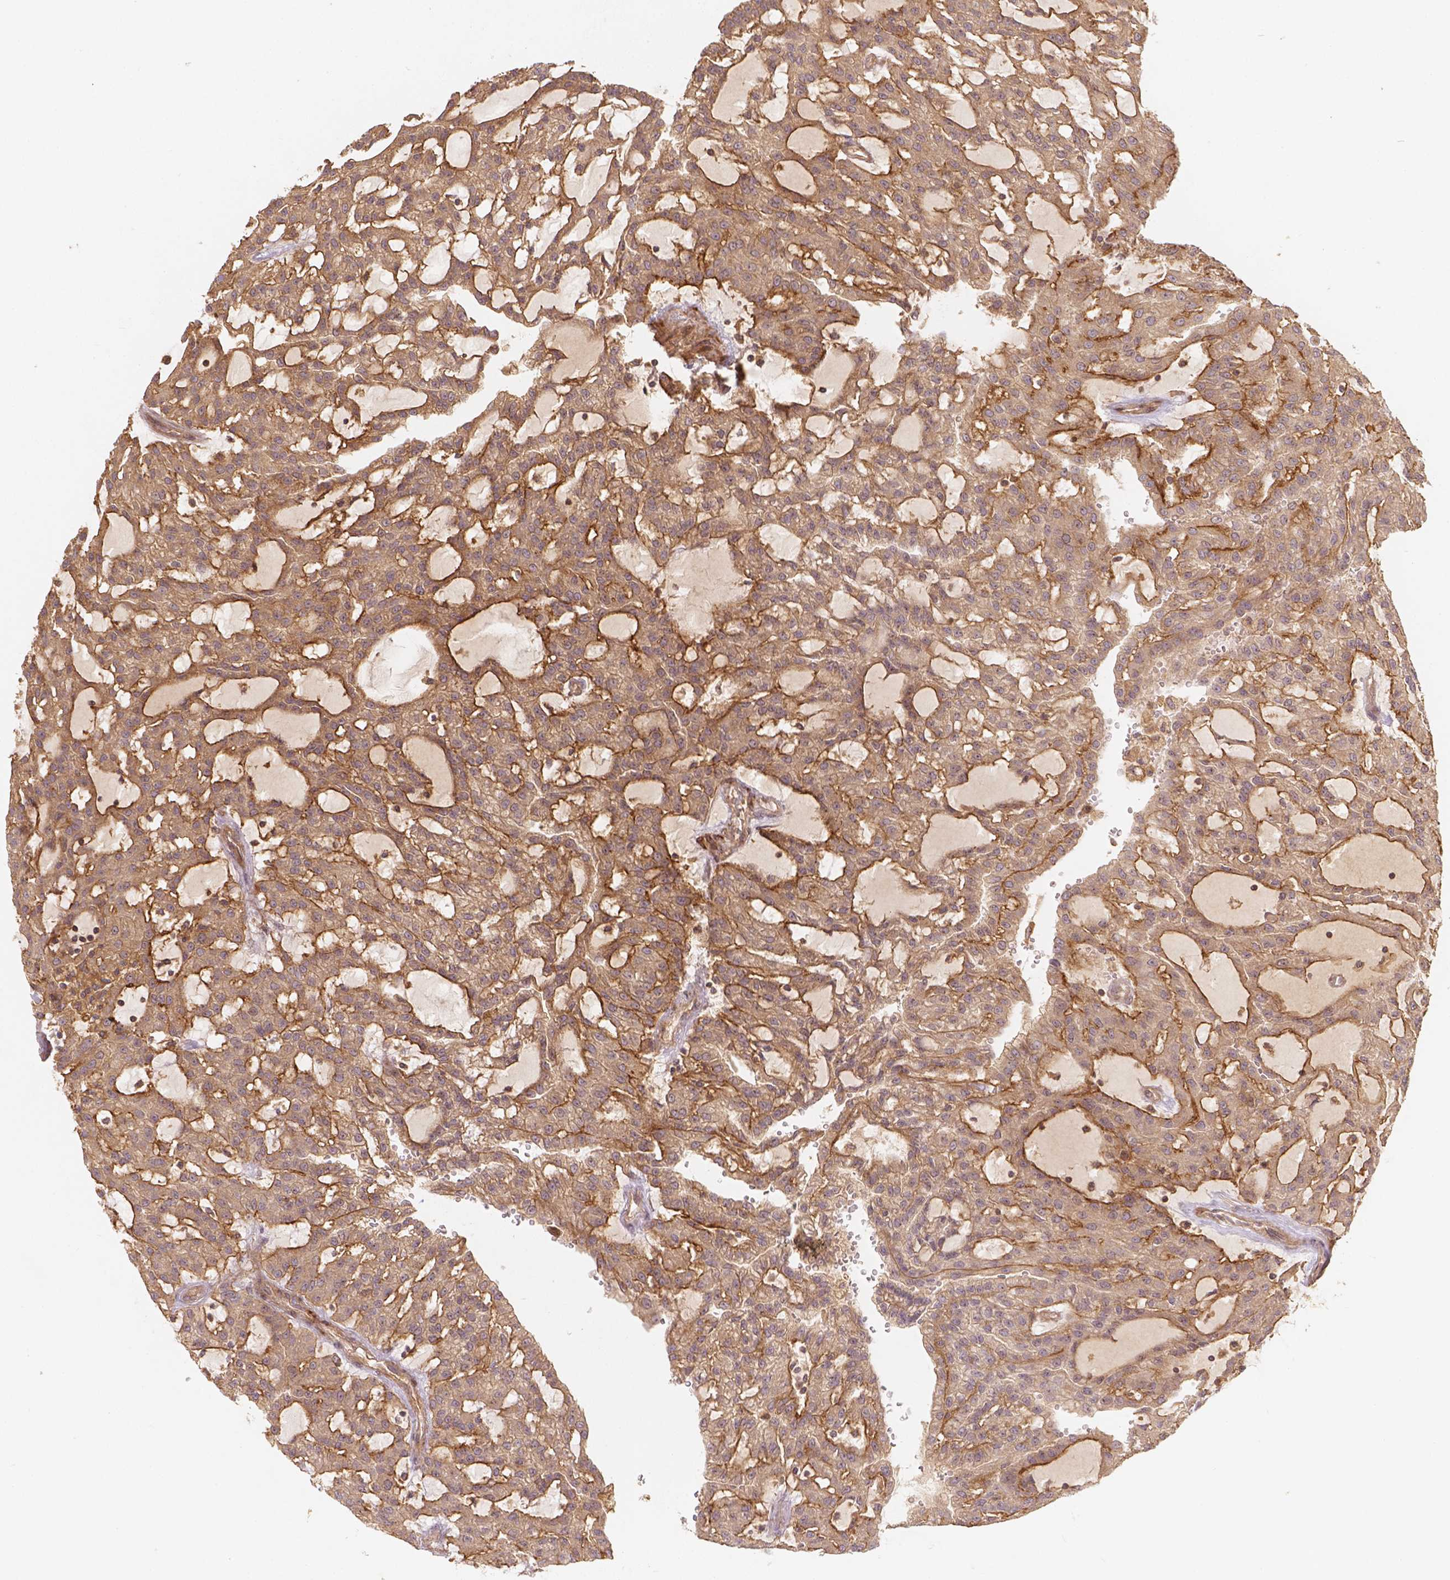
{"staining": {"intensity": "moderate", "quantity": ">75%", "location": "cytoplasmic/membranous"}, "tissue": "renal cancer", "cell_type": "Tumor cells", "image_type": "cancer", "snomed": [{"axis": "morphology", "description": "Adenocarcinoma, NOS"}, {"axis": "topography", "description": "Kidney"}], "caption": "Renal cancer (adenocarcinoma) tissue demonstrates moderate cytoplasmic/membranous positivity in about >75% of tumor cells", "gene": "XPR1", "patient": {"sex": "male", "age": 63}}